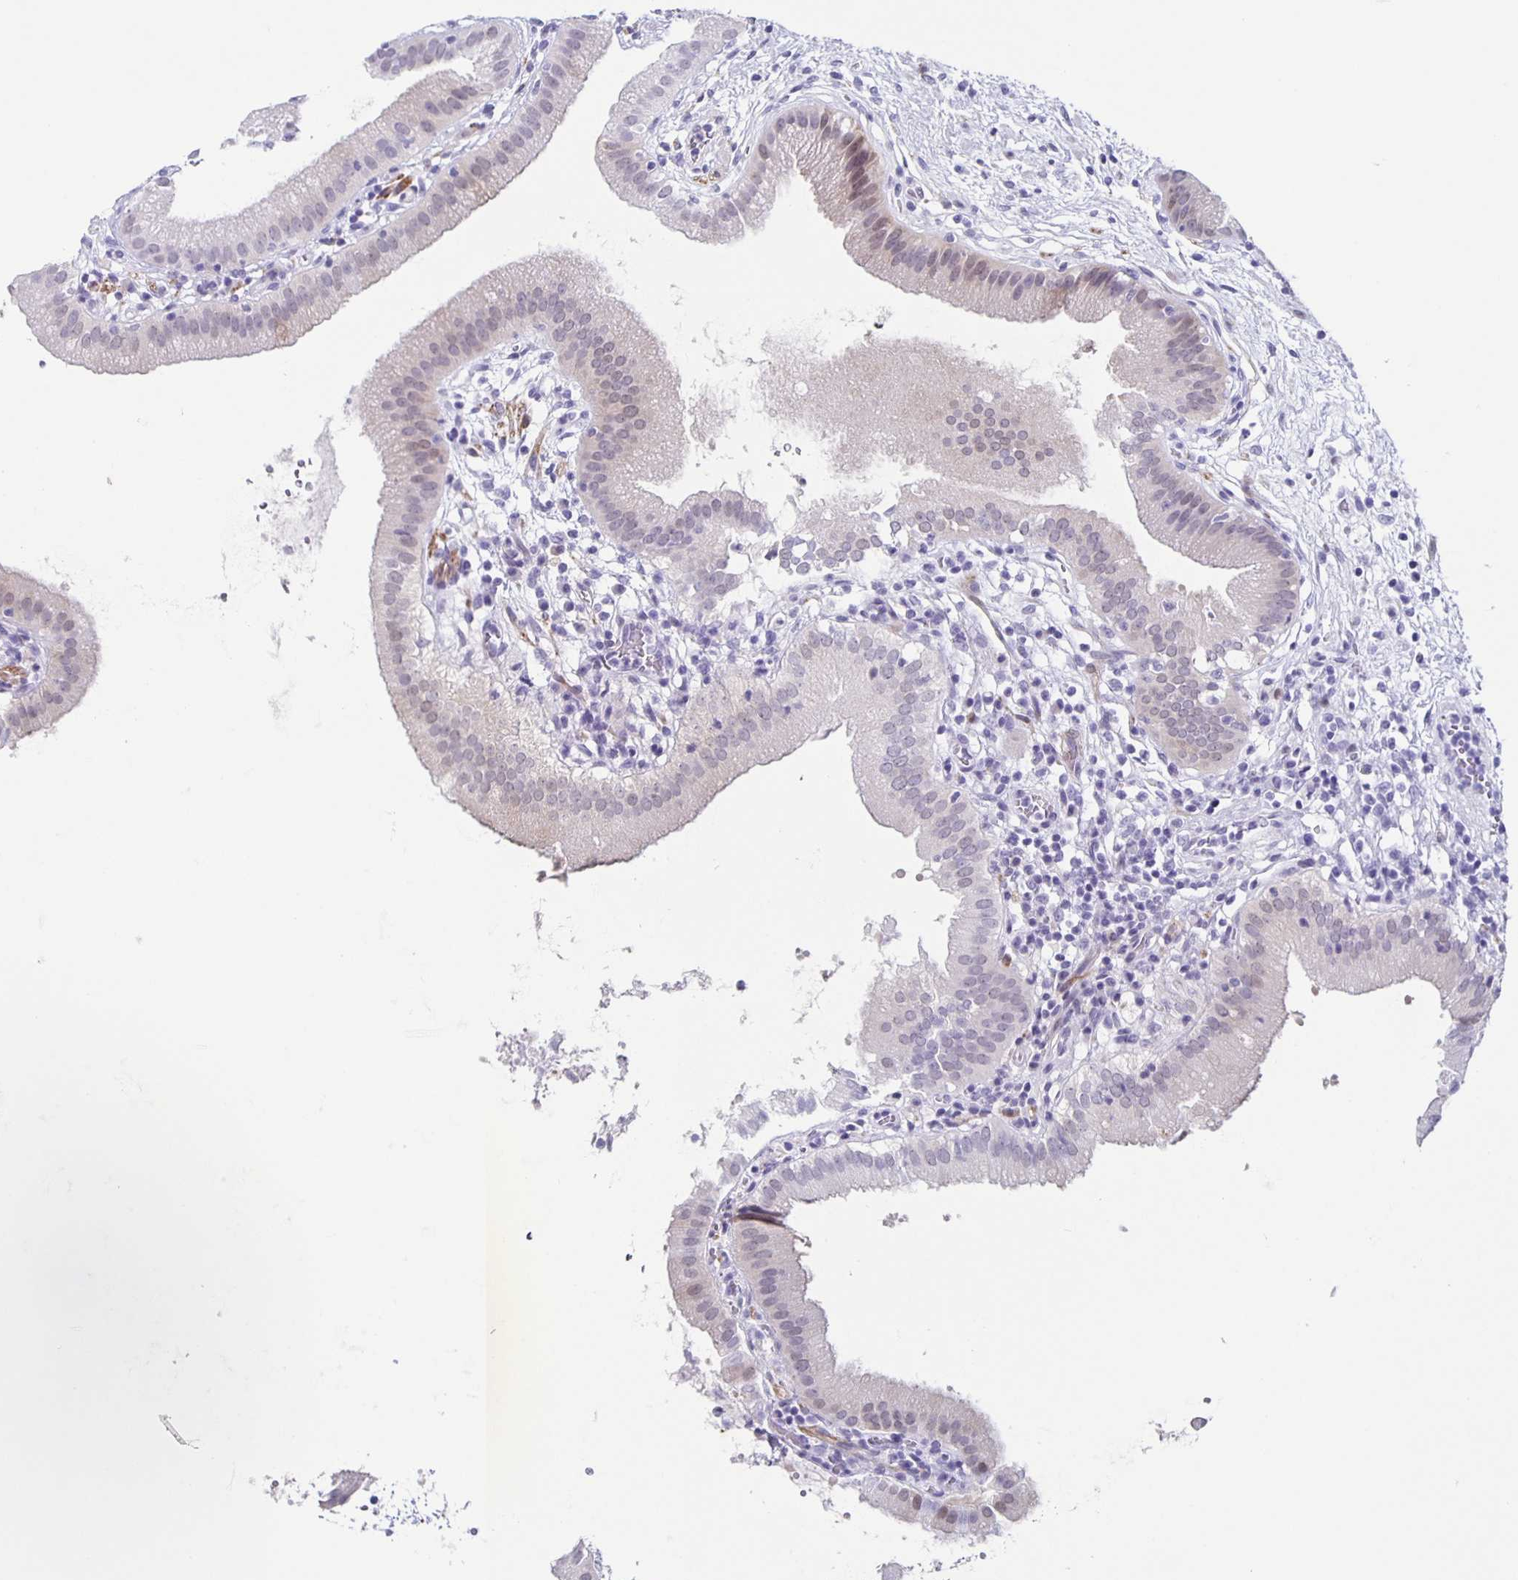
{"staining": {"intensity": "weak", "quantity": "<25%", "location": "nuclear"}, "tissue": "gallbladder", "cell_type": "Glandular cells", "image_type": "normal", "snomed": [{"axis": "morphology", "description": "Normal tissue, NOS"}, {"axis": "topography", "description": "Gallbladder"}], "caption": "Human gallbladder stained for a protein using IHC shows no expression in glandular cells.", "gene": "TPPP", "patient": {"sex": "female", "age": 65}}